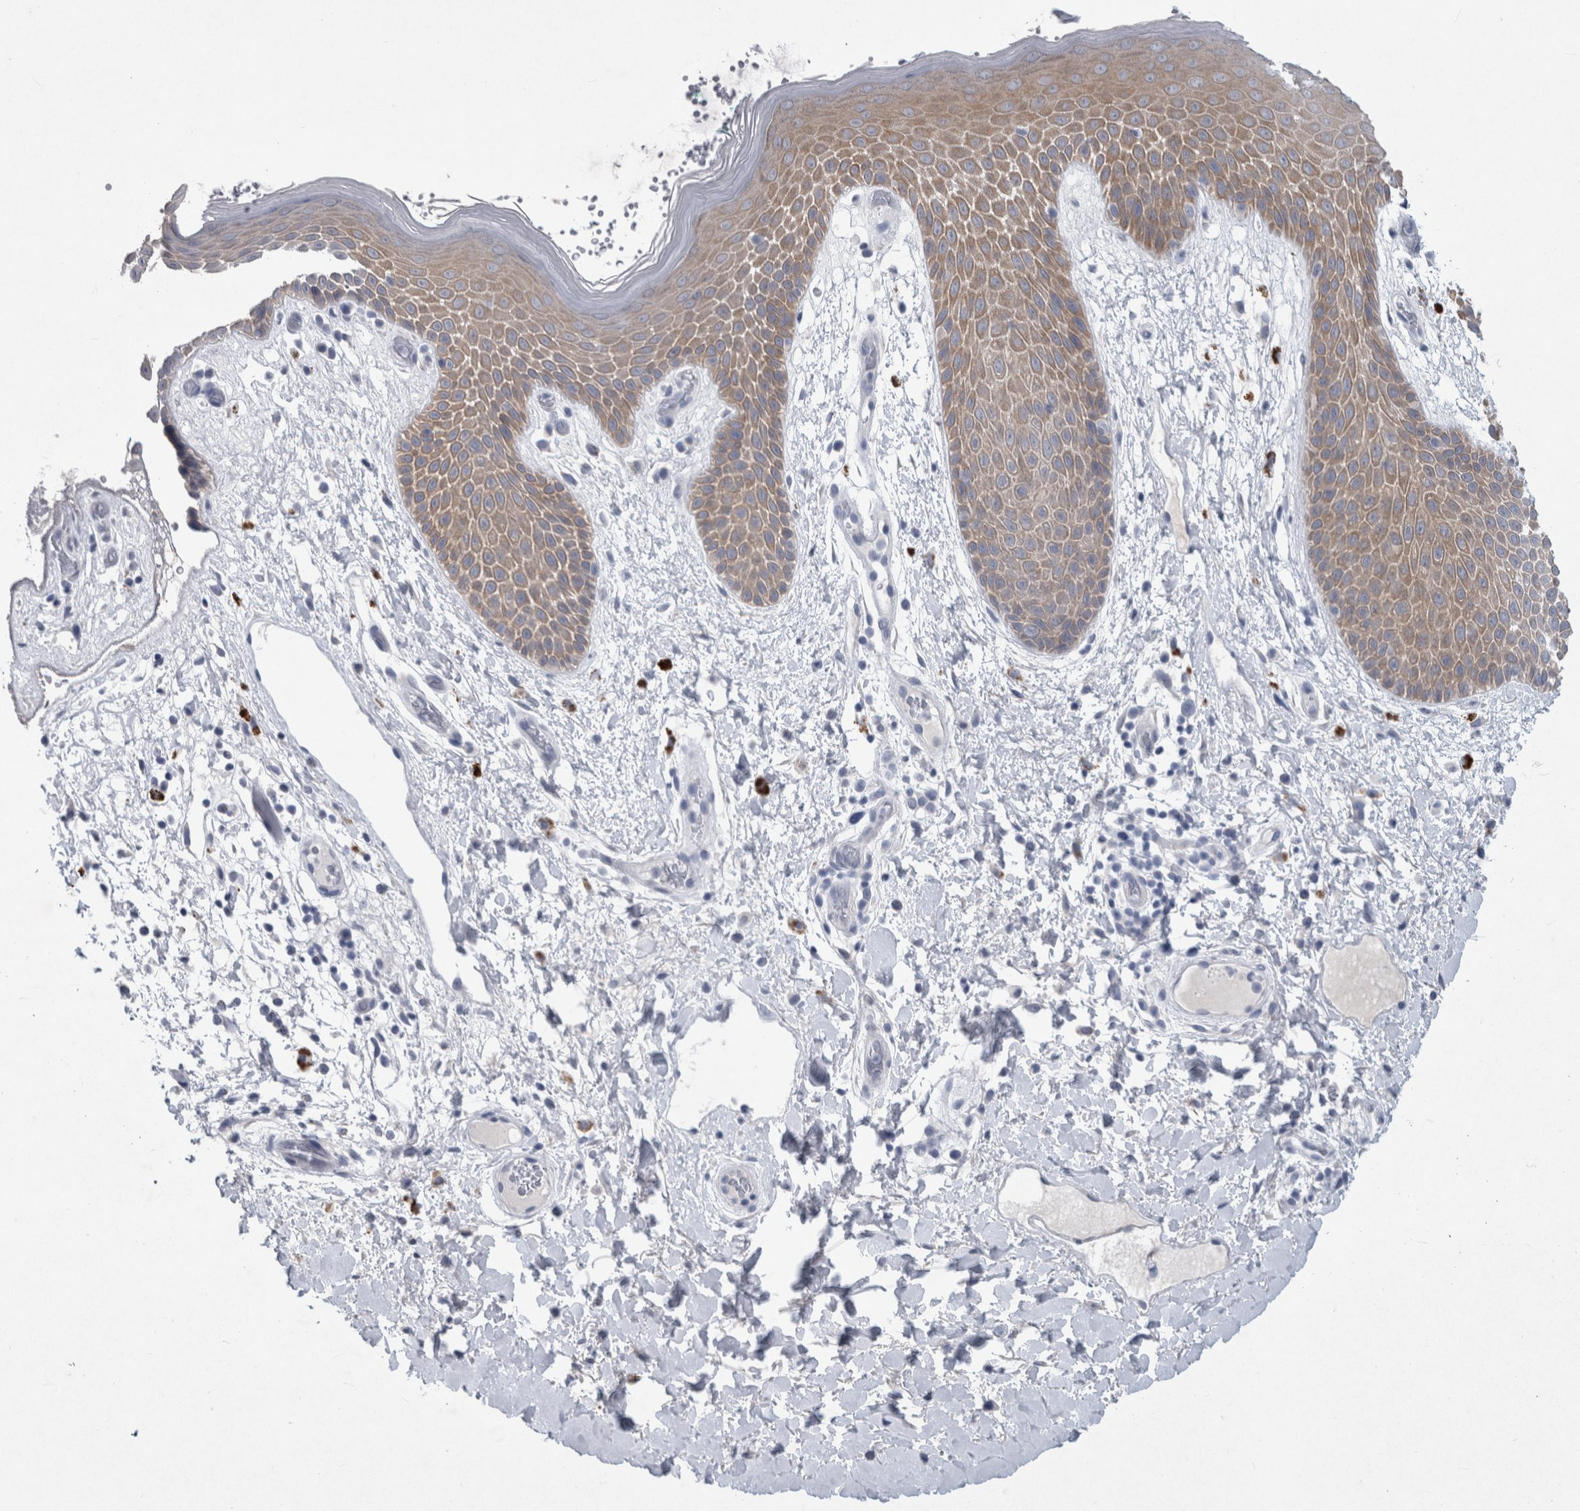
{"staining": {"intensity": "weak", "quantity": ">75%", "location": "cytoplasmic/membranous"}, "tissue": "skin", "cell_type": "Epidermal cells", "image_type": "normal", "snomed": [{"axis": "morphology", "description": "Normal tissue, NOS"}, {"axis": "topography", "description": "Anal"}], "caption": "Protein expression analysis of benign human skin reveals weak cytoplasmic/membranous staining in approximately >75% of epidermal cells. (DAB (3,3'-diaminobenzidine) IHC with brightfield microscopy, high magnification).", "gene": "FAM83H", "patient": {"sex": "male", "age": 74}}